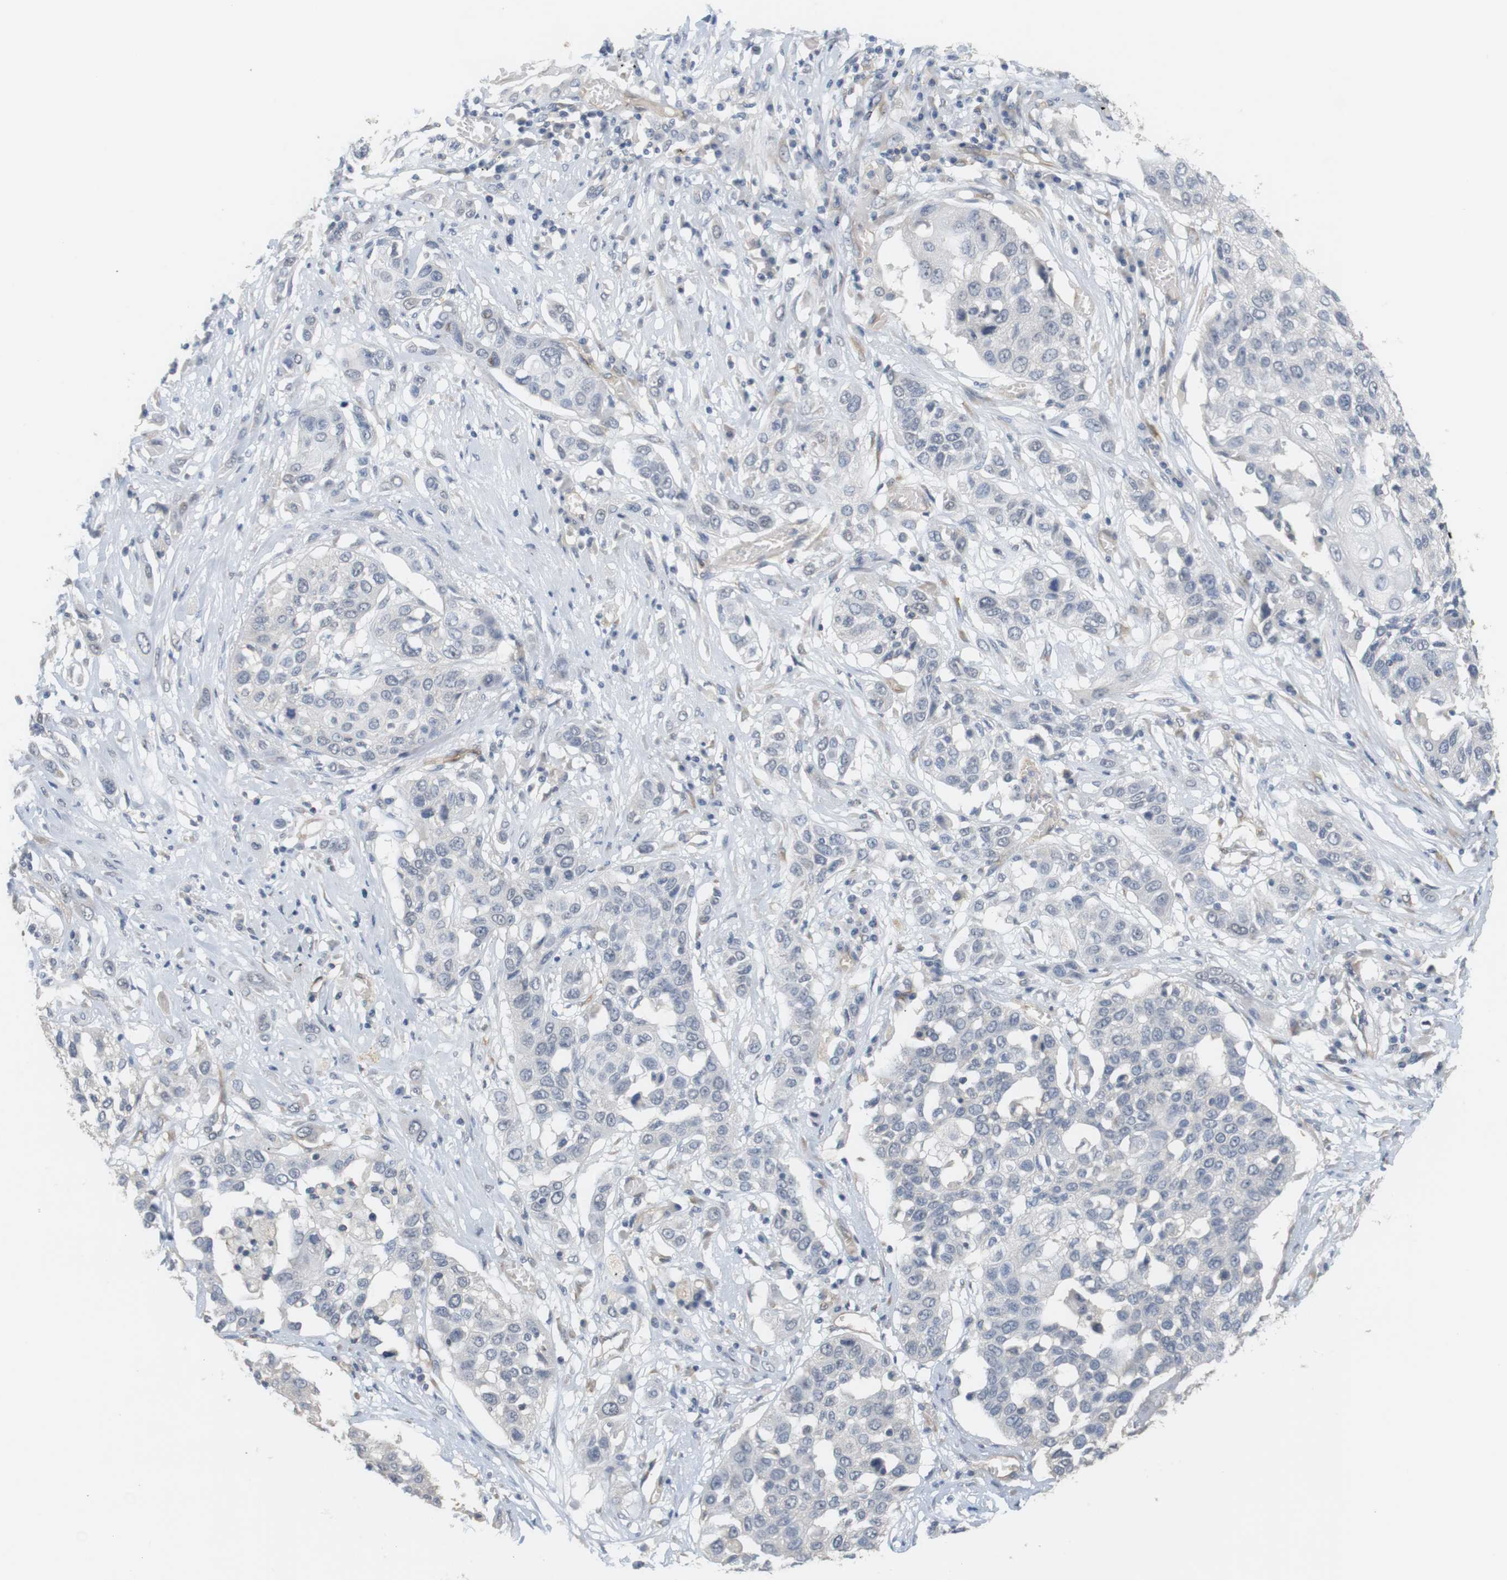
{"staining": {"intensity": "negative", "quantity": "none", "location": "none"}, "tissue": "lung cancer", "cell_type": "Tumor cells", "image_type": "cancer", "snomed": [{"axis": "morphology", "description": "Squamous cell carcinoma, NOS"}, {"axis": "topography", "description": "Lung"}], "caption": "Immunohistochemistry (IHC) micrograph of neoplastic tissue: human lung squamous cell carcinoma stained with DAB (3,3'-diaminobenzidine) shows no significant protein expression in tumor cells. The staining is performed using DAB (3,3'-diaminobenzidine) brown chromogen with nuclei counter-stained in using hematoxylin.", "gene": "OSR1", "patient": {"sex": "male", "age": 71}}